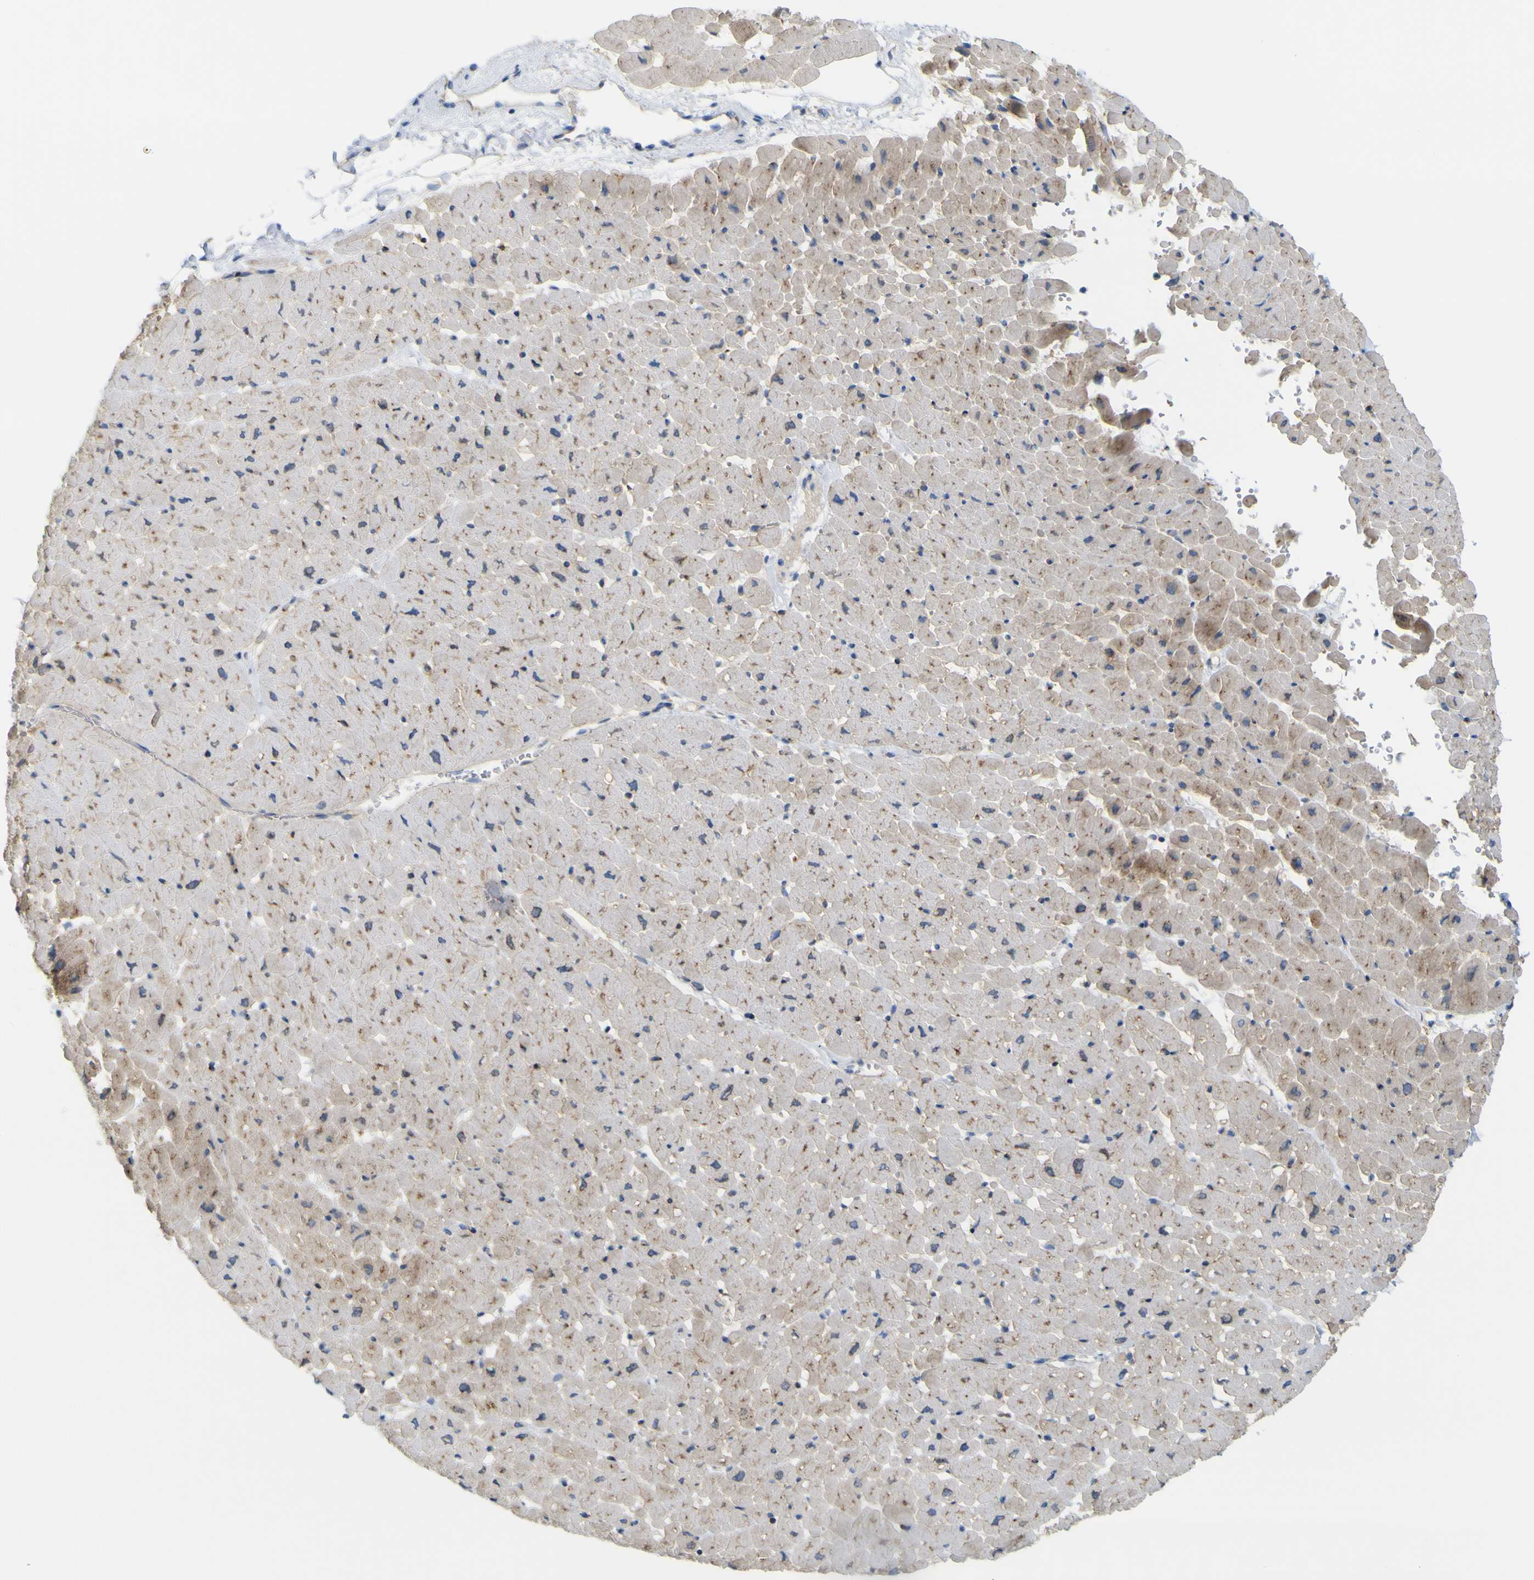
{"staining": {"intensity": "moderate", "quantity": ">75%", "location": "cytoplasmic/membranous"}, "tissue": "heart muscle", "cell_type": "Cardiomyocytes", "image_type": "normal", "snomed": [{"axis": "morphology", "description": "Normal tissue, NOS"}, {"axis": "topography", "description": "Heart"}], "caption": "This micrograph reveals IHC staining of normal human heart muscle, with medium moderate cytoplasmic/membranous positivity in about >75% of cardiomyocytes.", "gene": "IGF2R", "patient": {"sex": "male", "age": 45}}